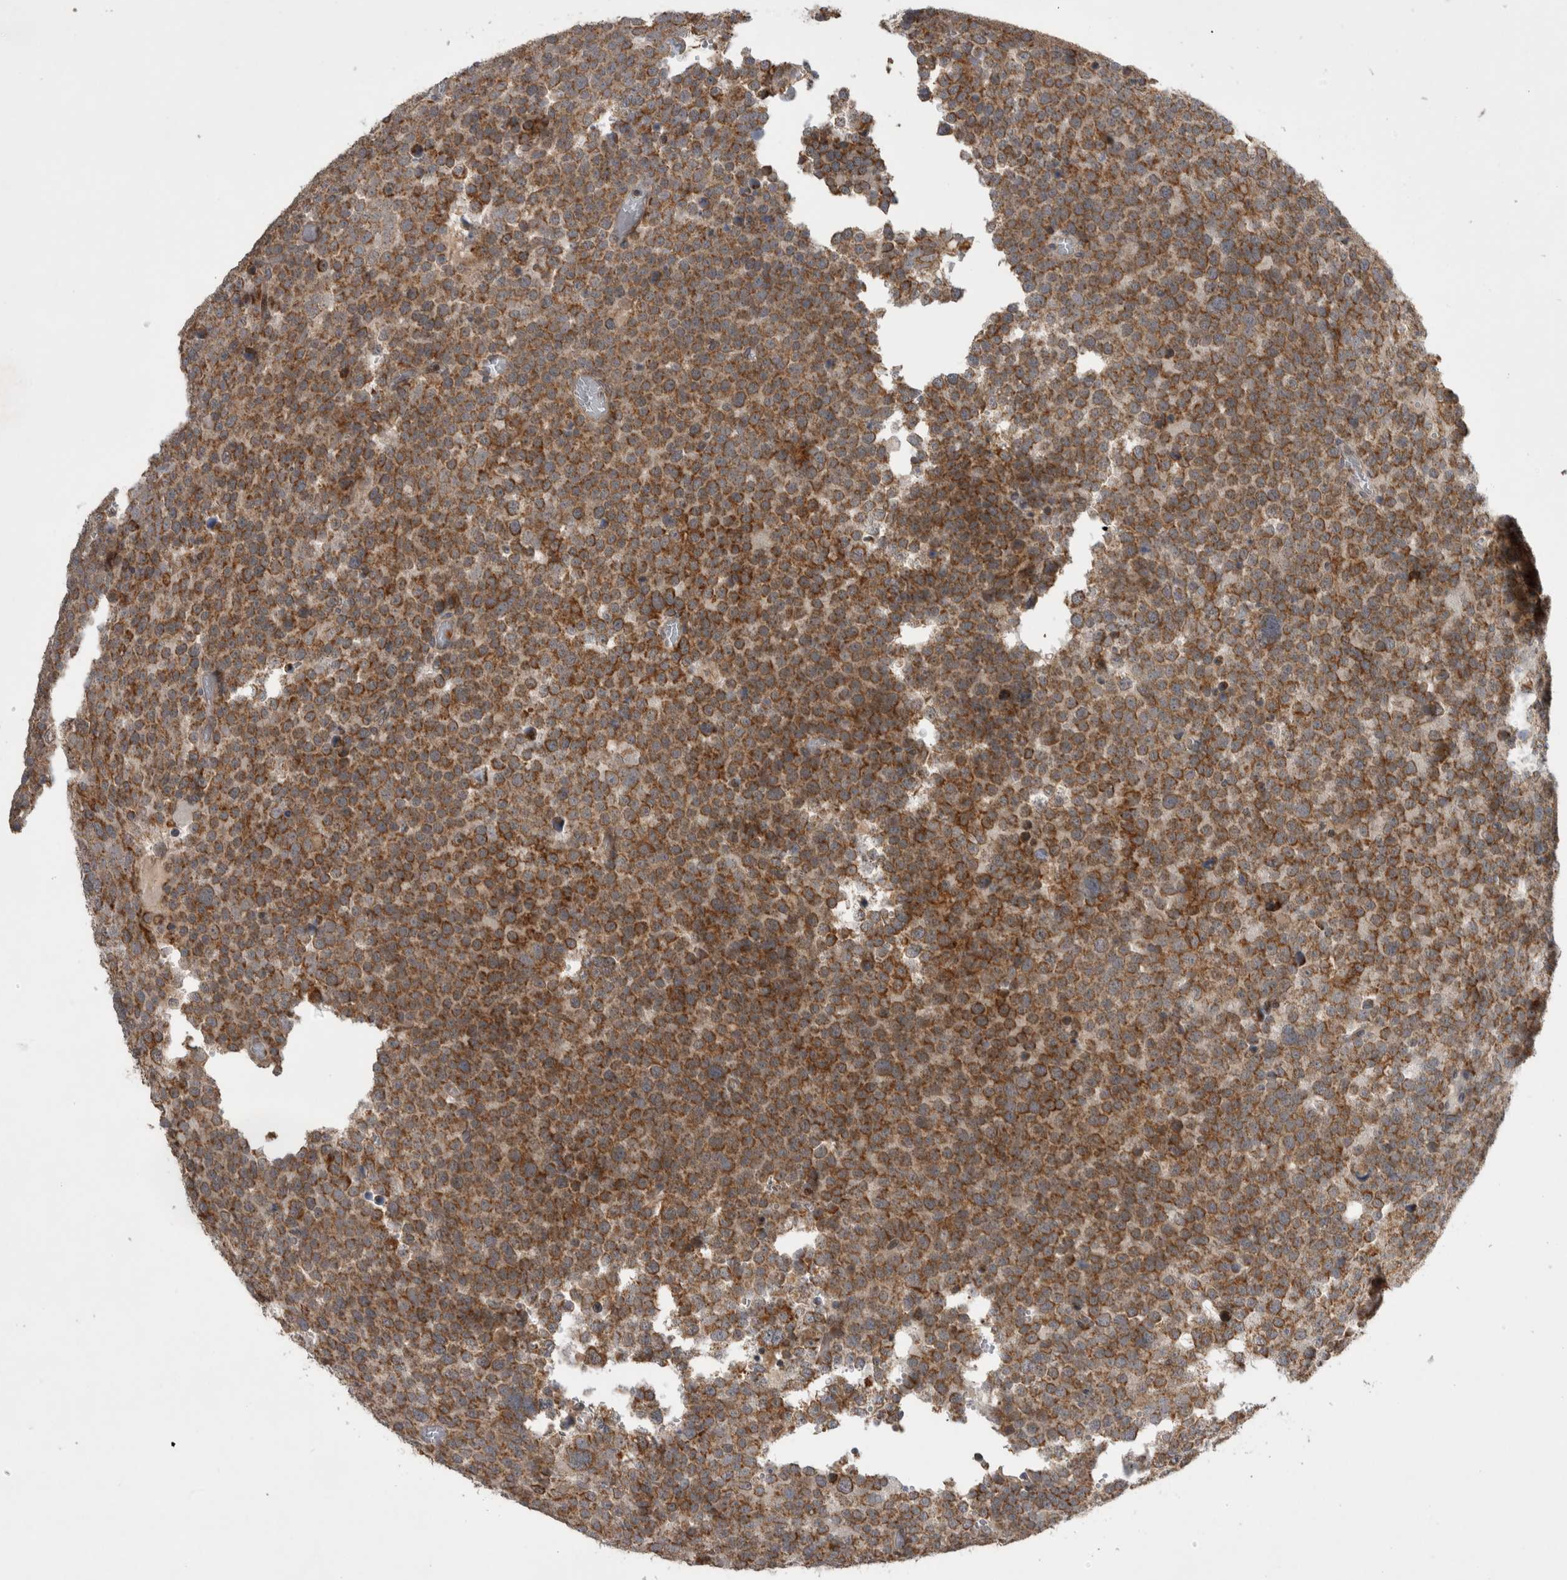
{"staining": {"intensity": "moderate", "quantity": ">75%", "location": "cytoplasmic/membranous"}, "tissue": "testis cancer", "cell_type": "Tumor cells", "image_type": "cancer", "snomed": [{"axis": "morphology", "description": "Seminoma, NOS"}, {"axis": "topography", "description": "Testis"}], "caption": "High-power microscopy captured an immunohistochemistry micrograph of testis seminoma, revealing moderate cytoplasmic/membranous staining in about >75% of tumor cells.", "gene": "KCNIP1", "patient": {"sex": "male", "age": 71}}